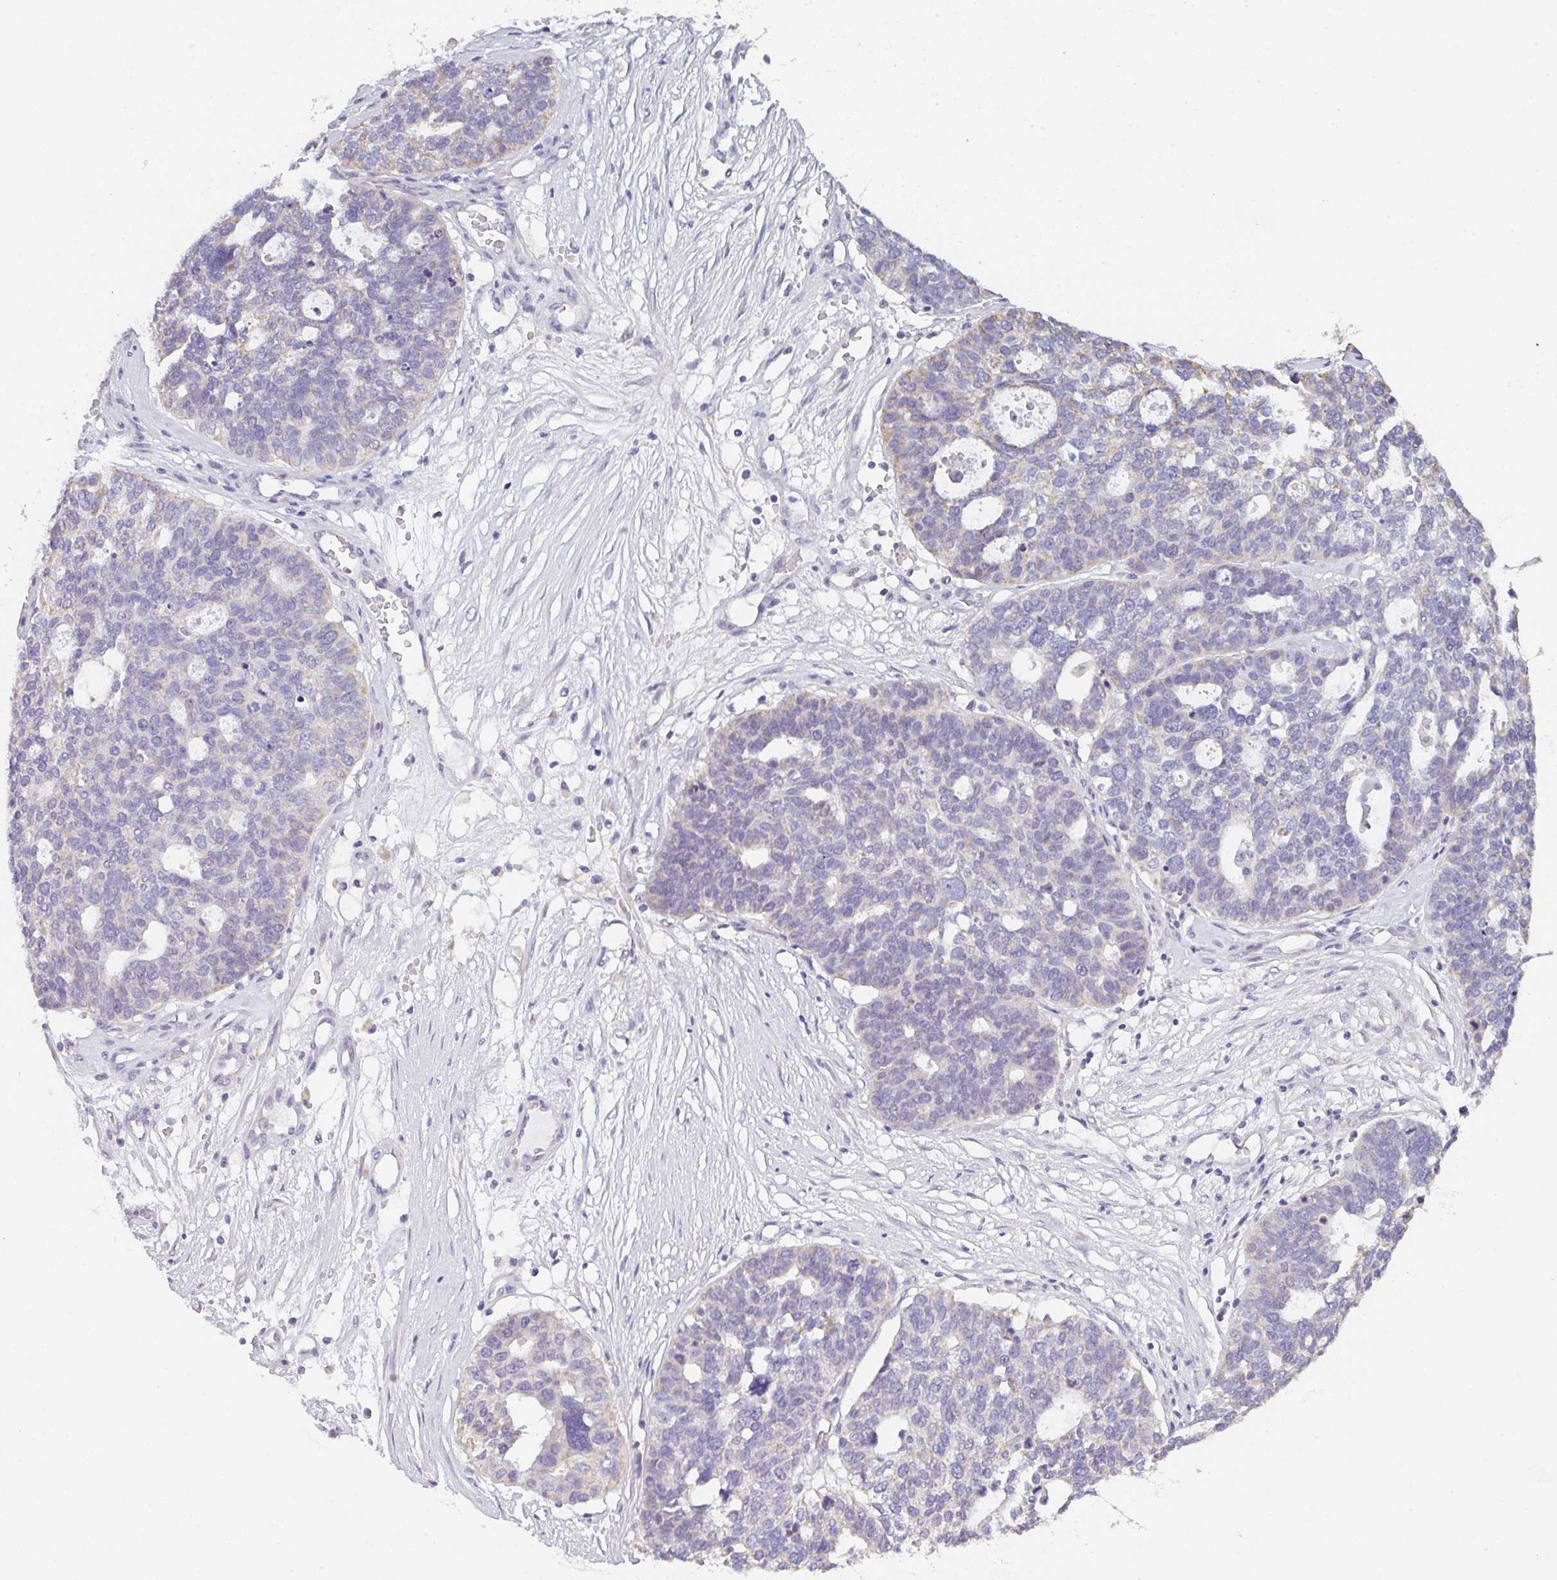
{"staining": {"intensity": "moderate", "quantity": "<25%", "location": "cytoplasmic/membranous"}, "tissue": "ovarian cancer", "cell_type": "Tumor cells", "image_type": "cancer", "snomed": [{"axis": "morphology", "description": "Cystadenocarcinoma, serous, NOS"}, {"axis": "topography", "description": "Ovary"}], "caption": "This photomicrograph exhibits IHC staining of human ovarian cancer, with low moderate cytoplasmic/membranous positivity in about <25% of tumor cells.", "gene": "CACNA1S", "patient": {"sex": "female", "age": 59}}